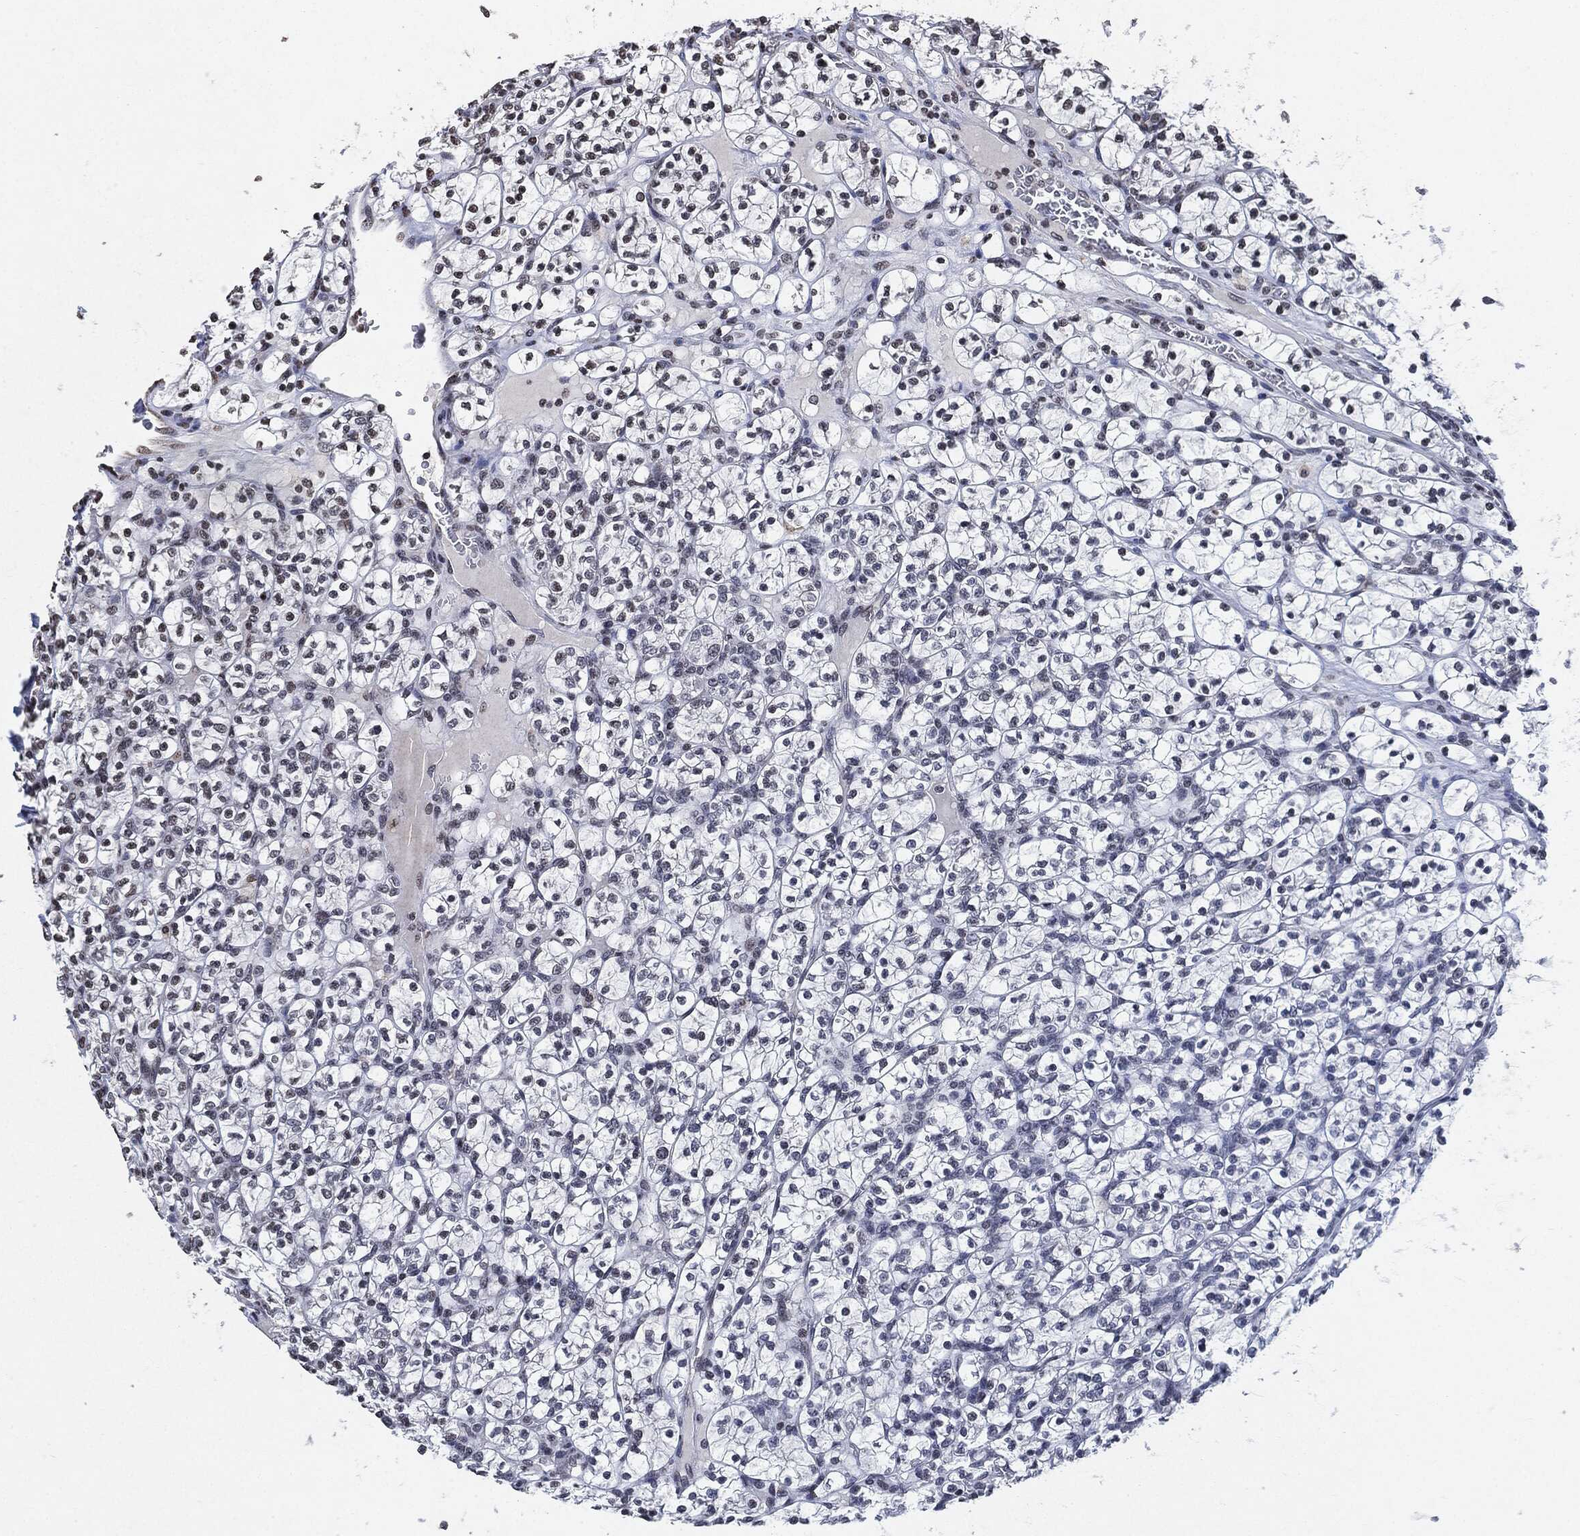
{"staining": {"intensity": "negative", "quantity": "none", "location": "none"}, "tissue": "renal cancer", "cell_type": "Tumor cells", "image_type": "cancer", "snomed": [{"axis": "morphology", "description": "Adenocarcinoma, NOS"}, {"axis": "topography", "description": "Kidney"}], "caption": "Tumor cells show no significant positivity in renal cancer.", "gene": "JUN", "patient": {"sex": "female", "age": 89}}